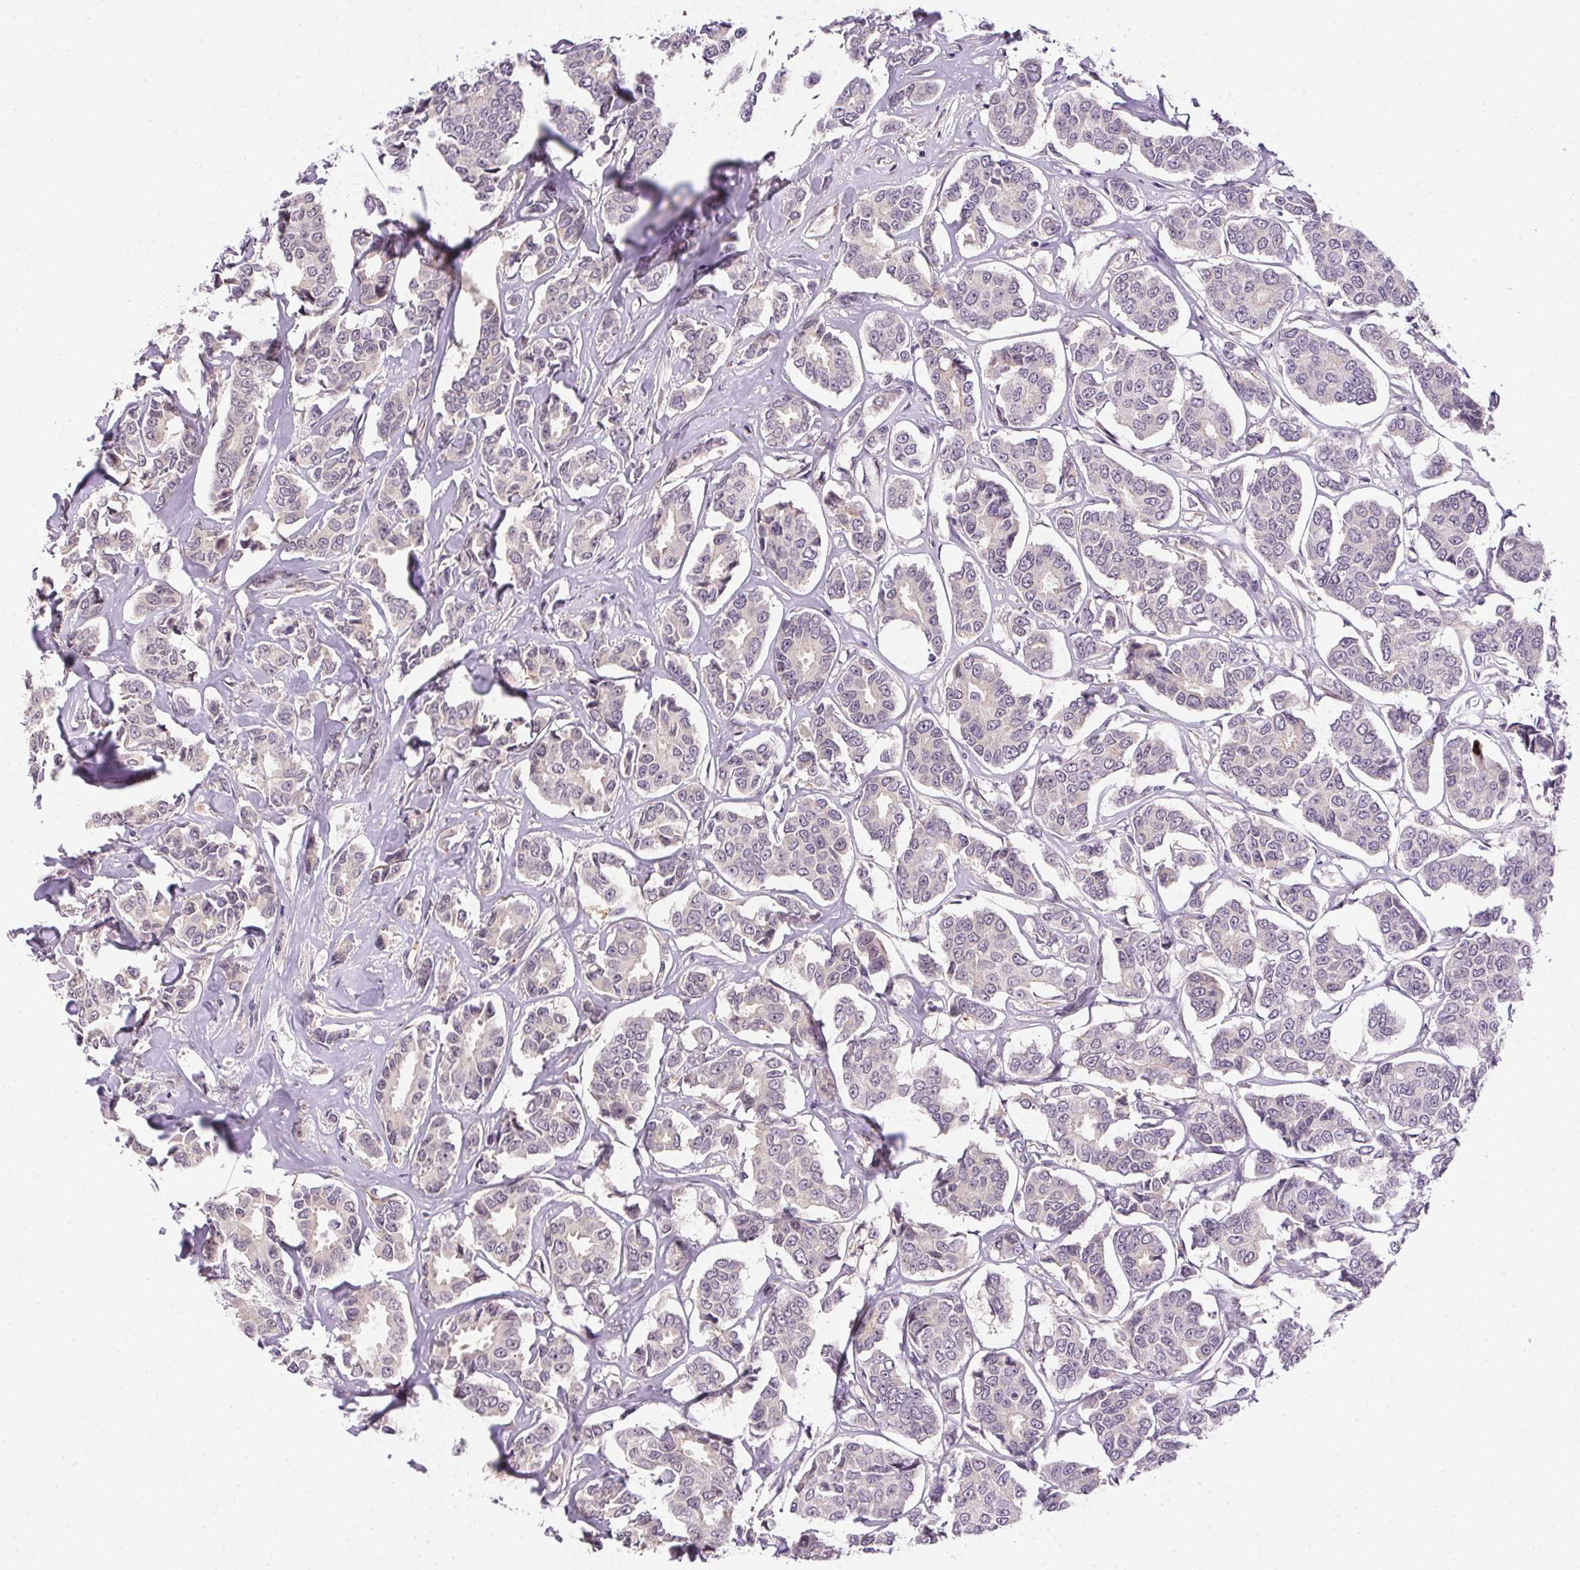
{"staining": {"intensity": "negative", "quantity": "none", "location": "none"}, "tissue": "breast cancer", "cell_type": "Tumor cells", "image_type": "cancer", "snomed": [{"axis": "morphology", "description": "Duct carcinoma"}, {"axis": "topography", "description": "Breast"}], "caption": "An immunohistochemistry image of breast cancer is shown. There is no staining in tumor cells of breast cancer.", "gene": "CFAP92", "patient": {"sex": "female", "age": 94}}